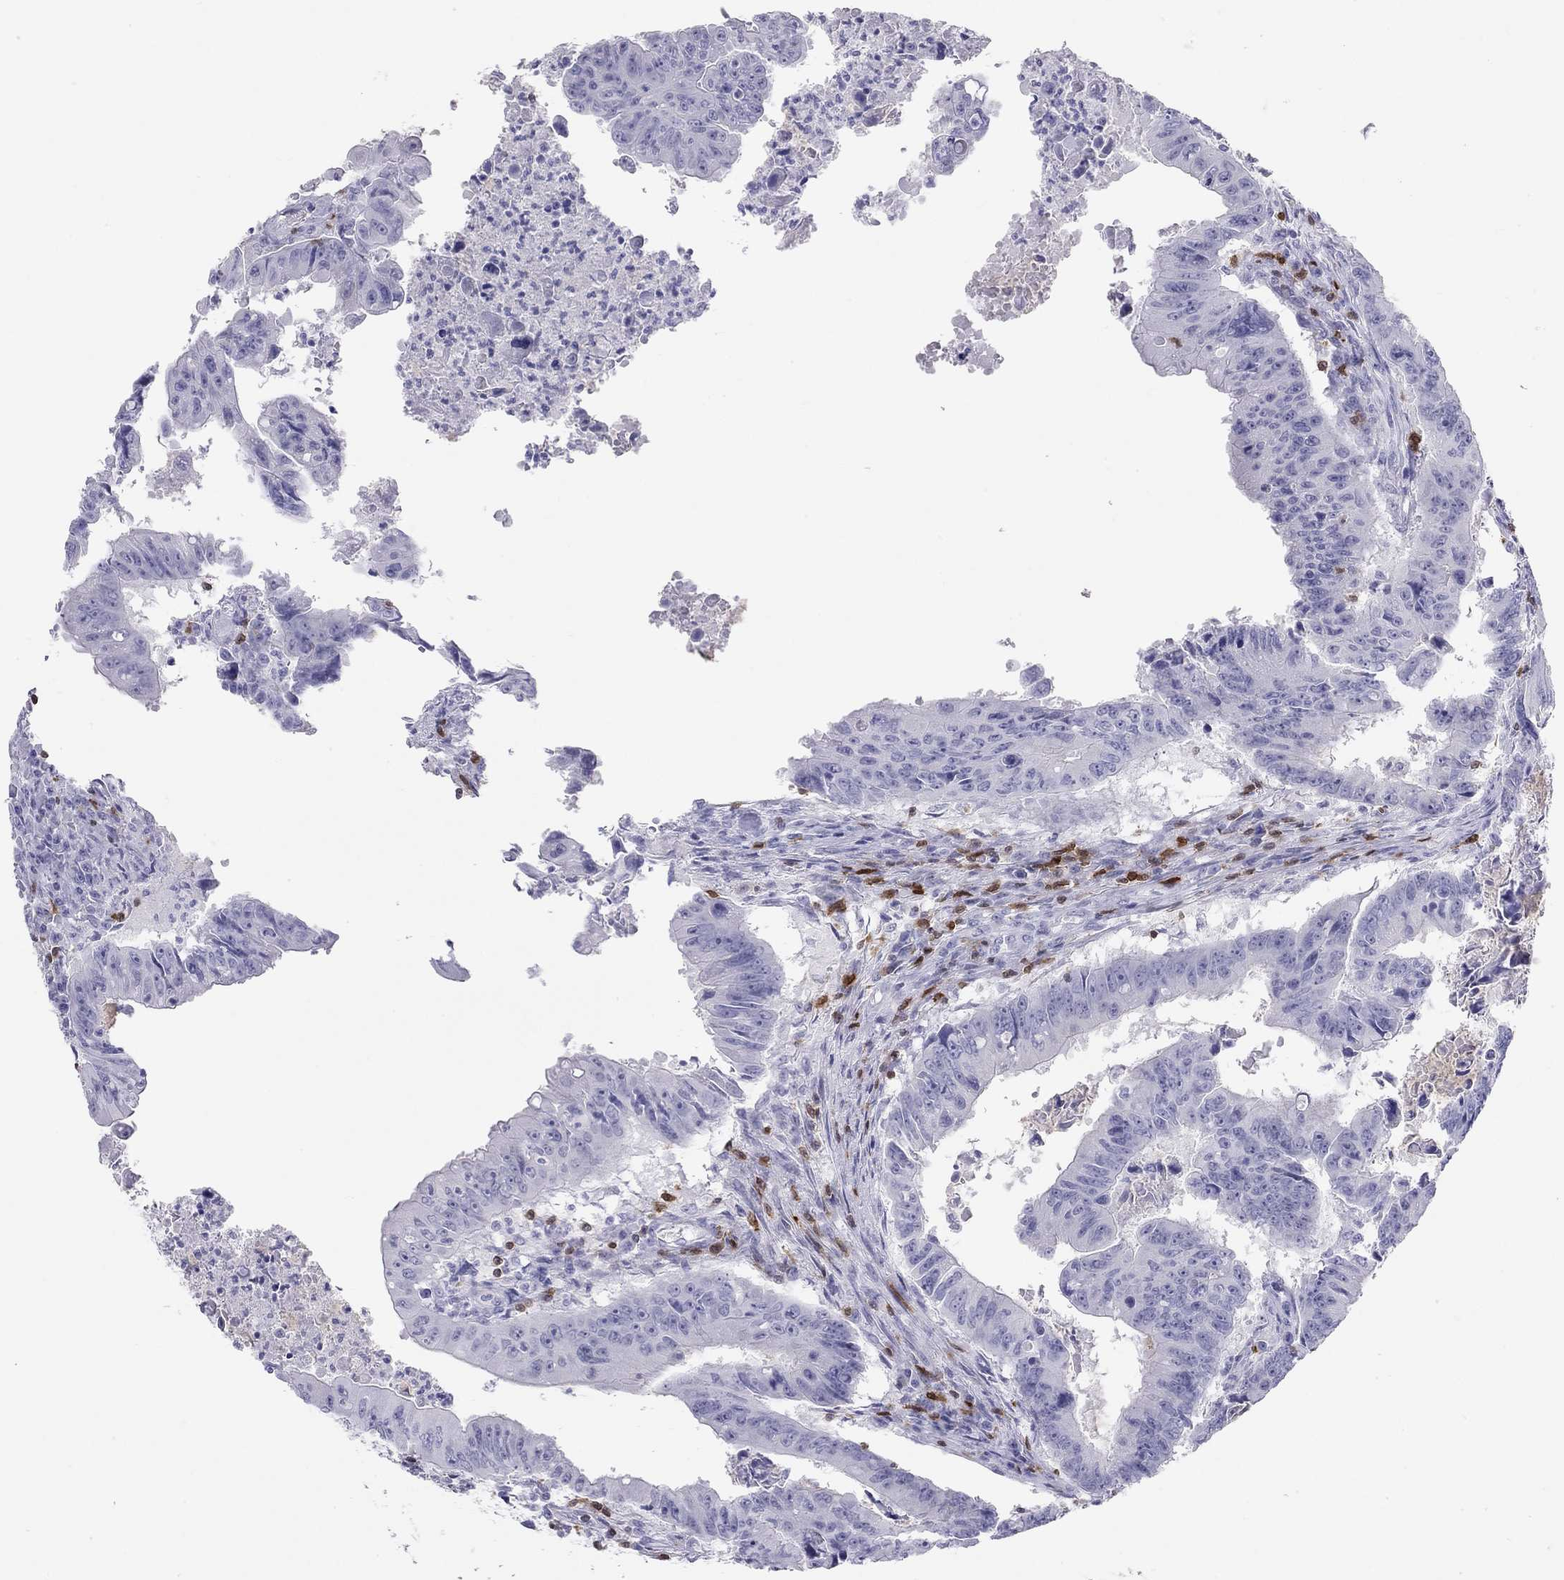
{"staining": {"intensity": "negative", "quantity": "none", "location": "none"}, "tissue": "colorectal cancer", "cell_type": "Tumor cells", "image_type": "cancer", "snomed": [{"axis": "morphology", "description": "Adenocarcinoma, NOS"}, {"axis": "topography", "description": "Colon"}], "caption": "There is no significant positivity in tumor cells of colorectal cancer (adenocarcinoma).", "gene": "SH2D2A", "patient": {"sex": "female", "age": 87}}